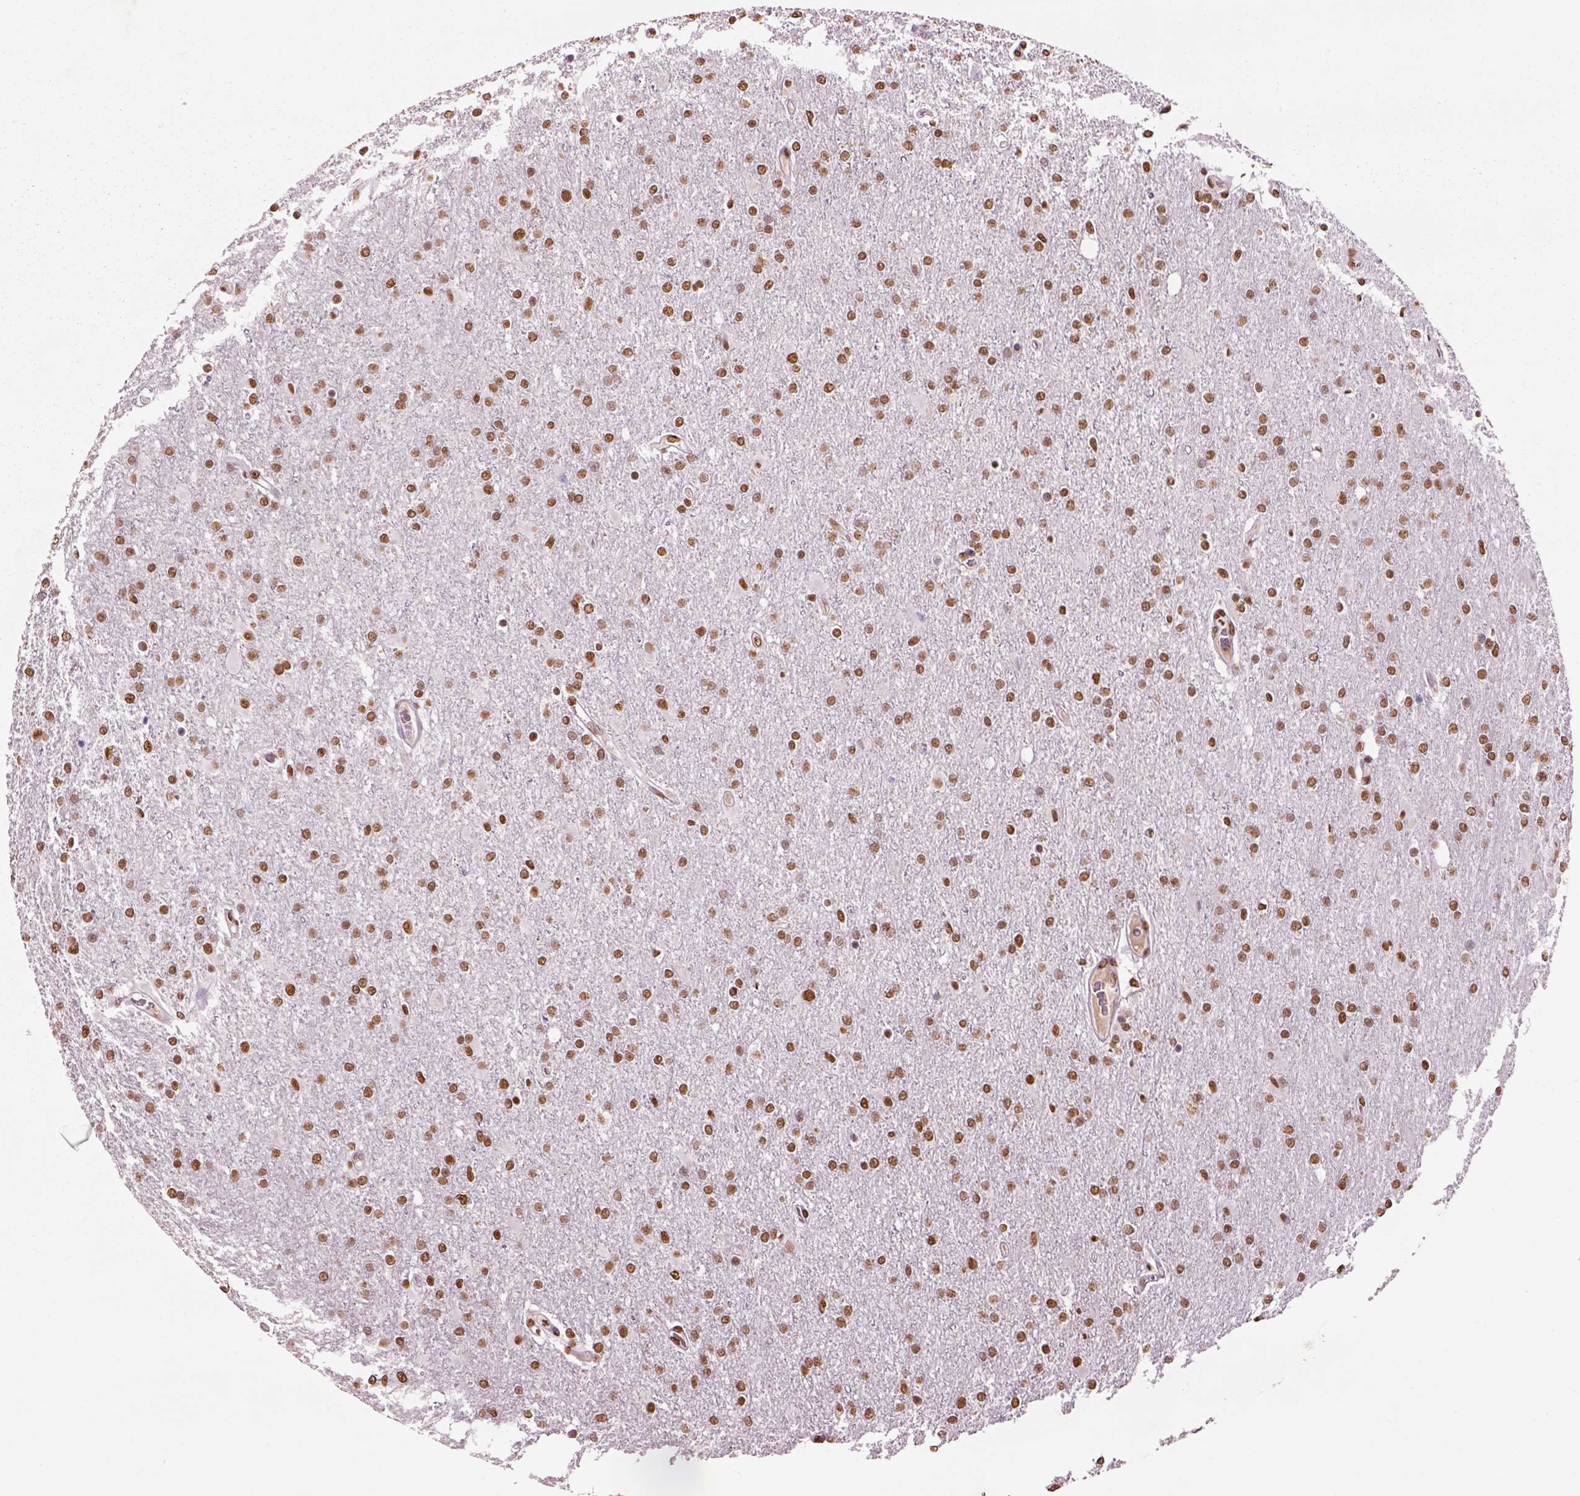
{"staining": {"intensity": "moderate", "quantity": ">75%", "location": "nuclear"}, "tissue": "glioma", "cell_type": "Tumor cells", "image_type": "cancer", "snomed": [{"axis": "morphology", "description": "Glioma, malignant, High grade"}, {"axis": "topography", "description": "Cerebral cortex"}], "caption": "Immunohistochemistry (DAB) staining of human malignant high-grade glioma shows moderate nuclear protein positivity in approximately >75% of tumor cells.", "gene": "DDX3X", "patient": {"sex": "male", "age": 70}}